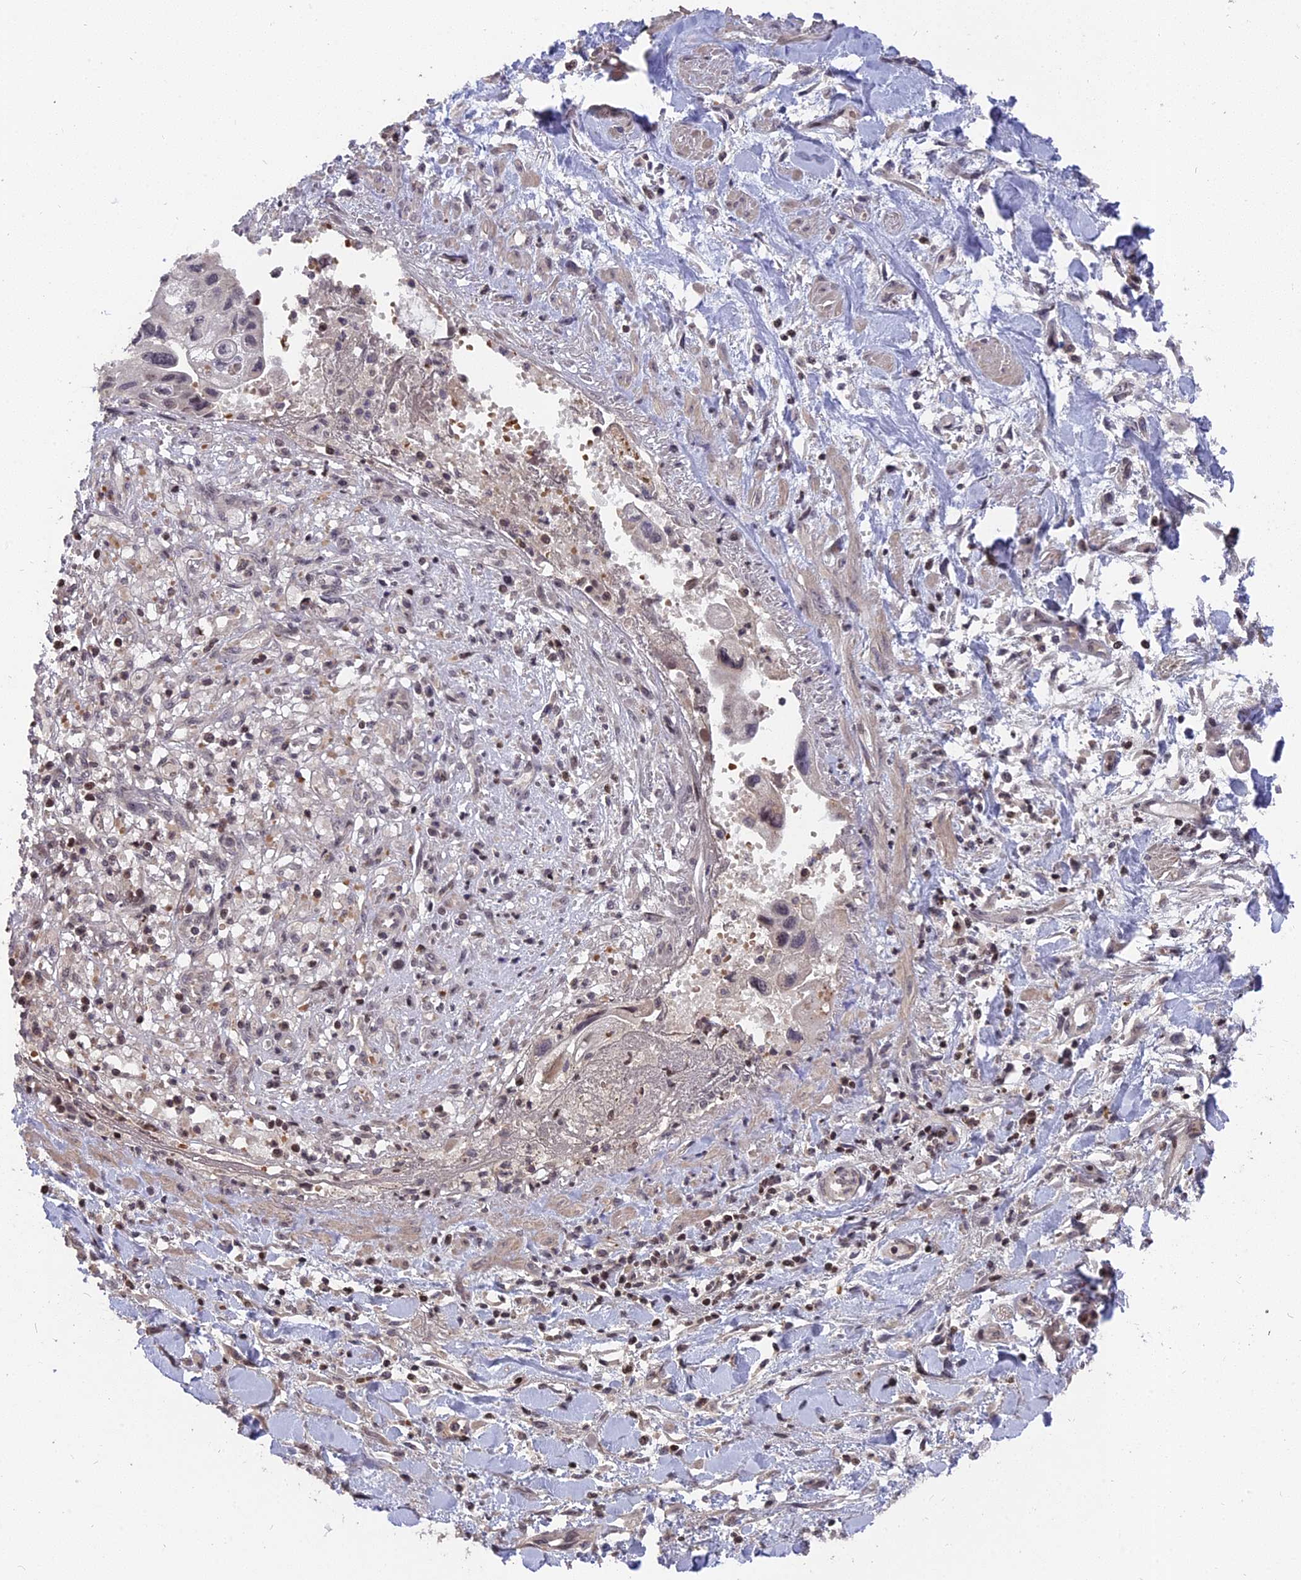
{"staining": {"intensity": "weak", "quantity": "<25%", "location": "nuclear"}, "tissue": "pancreatic cancer", "cell_type": "Tumor cells", "image_type": "cancer", "snomed": [{"axis": "morphology", "description": "Adenocarcinoma, NOS"}, {"axis": "topography", "description": "Pancreas"}], "caption": "Immunohistochemistry (IHC) histopathology image of neoplastic tissue: human pancreatic adenocarcinoma stained with DAB (3,3'-diaminobenzidine) displays no significant protein expression in tumor cells.", "gene": "NR1H3", "patient": {"sex": "female", "age": 50}}